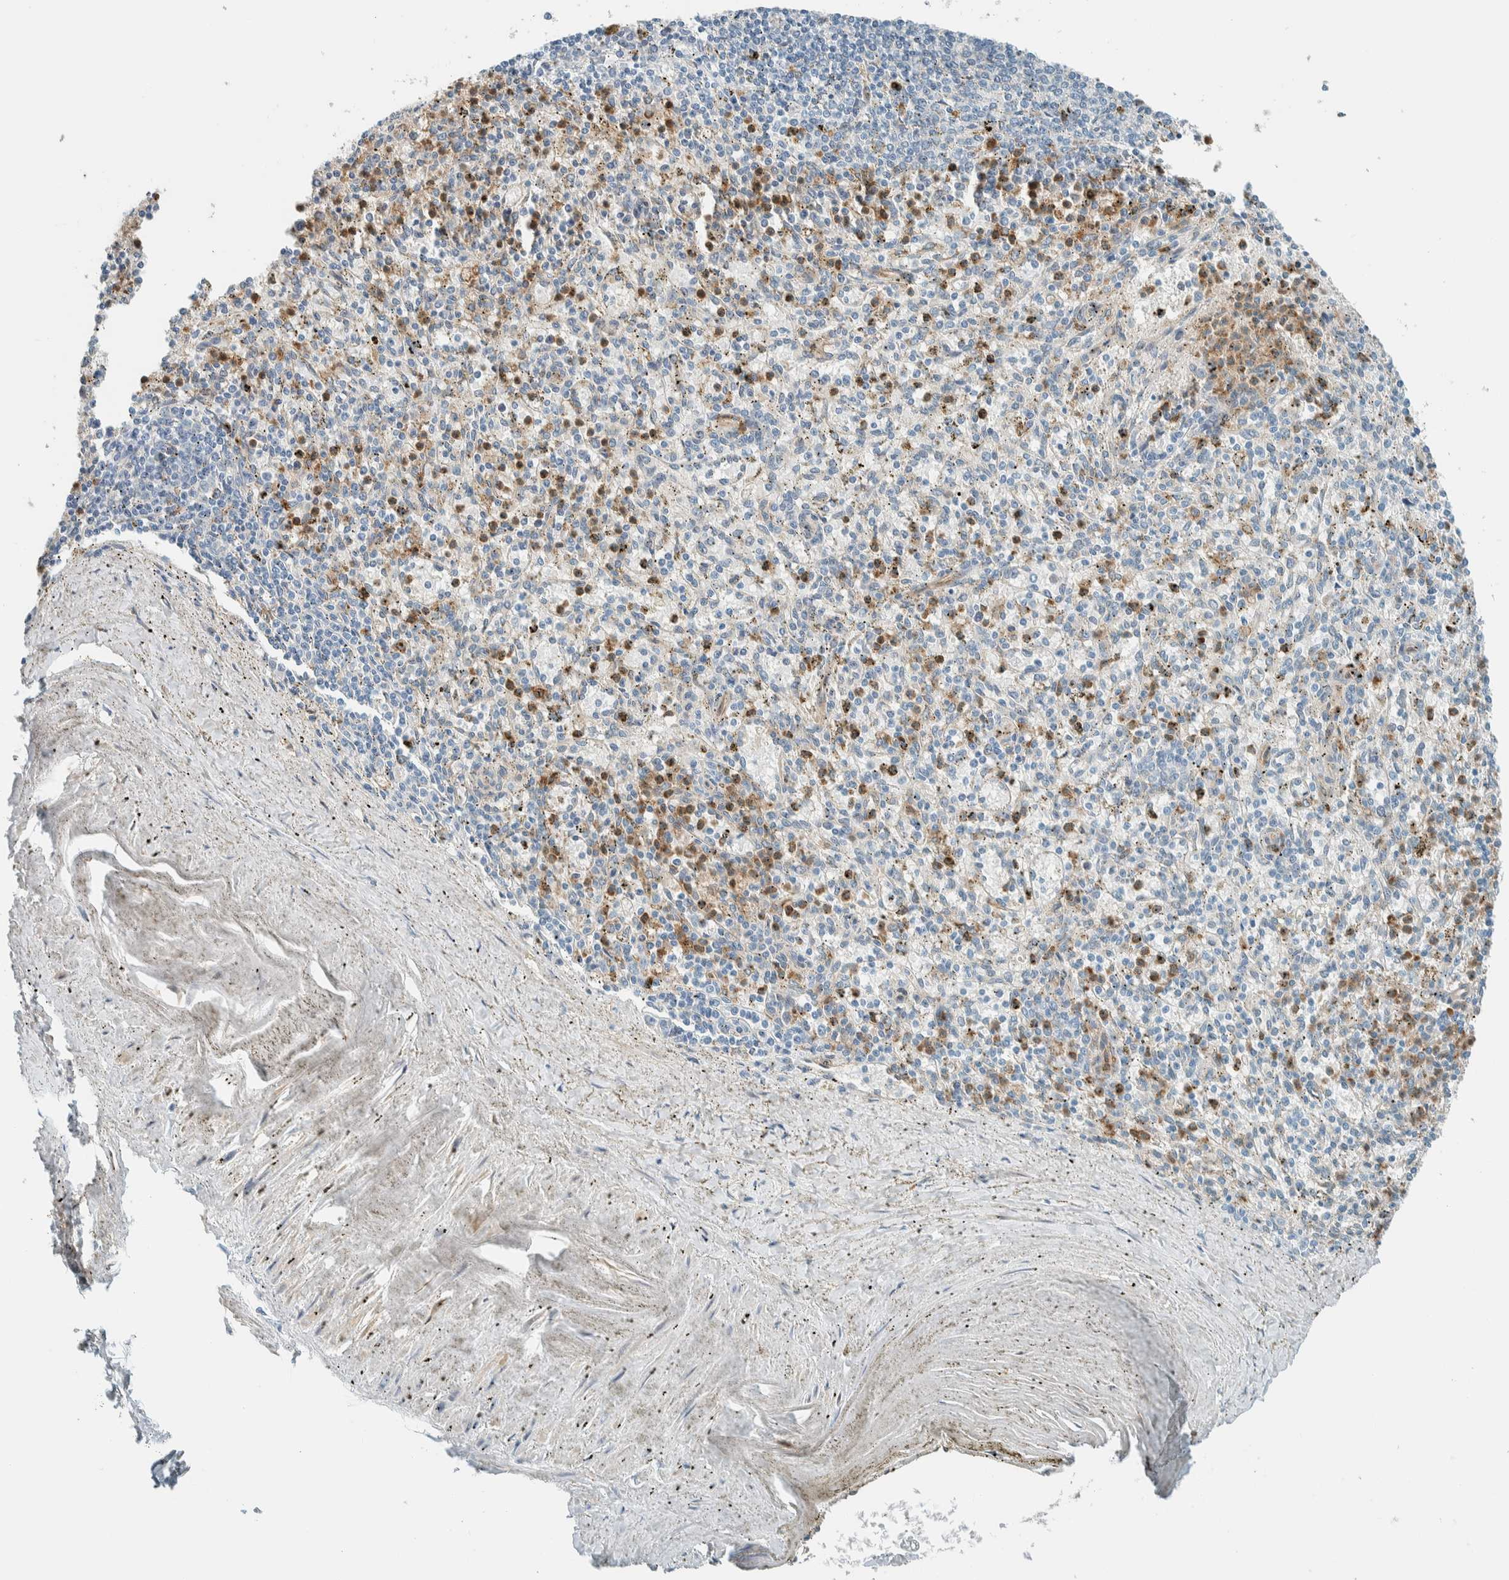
{"staining": {"intensity": "moderate", "quantity": "<25%", "location": "cytoplasmic/membranous,nuclear"}, "tissue": "spleen", "cell_type": "Cells in red pulp", "image_type": "normal", "snomed": [{"axis": "morphology", "description": "Normal tissue, NOS"}, {"axis": "topography", "description": "Spleen"}], "caption": "An immunohistochemistry photomicrograph of normal tissue is shown. Protein staining in brown labels moderate cytoplasmic/membranous,nuclear positivity in spleen within cells in red pulp. Nuclei are stained in blue.", "gene": "NXN", "patient": {"sex": "male", "age": 72}}